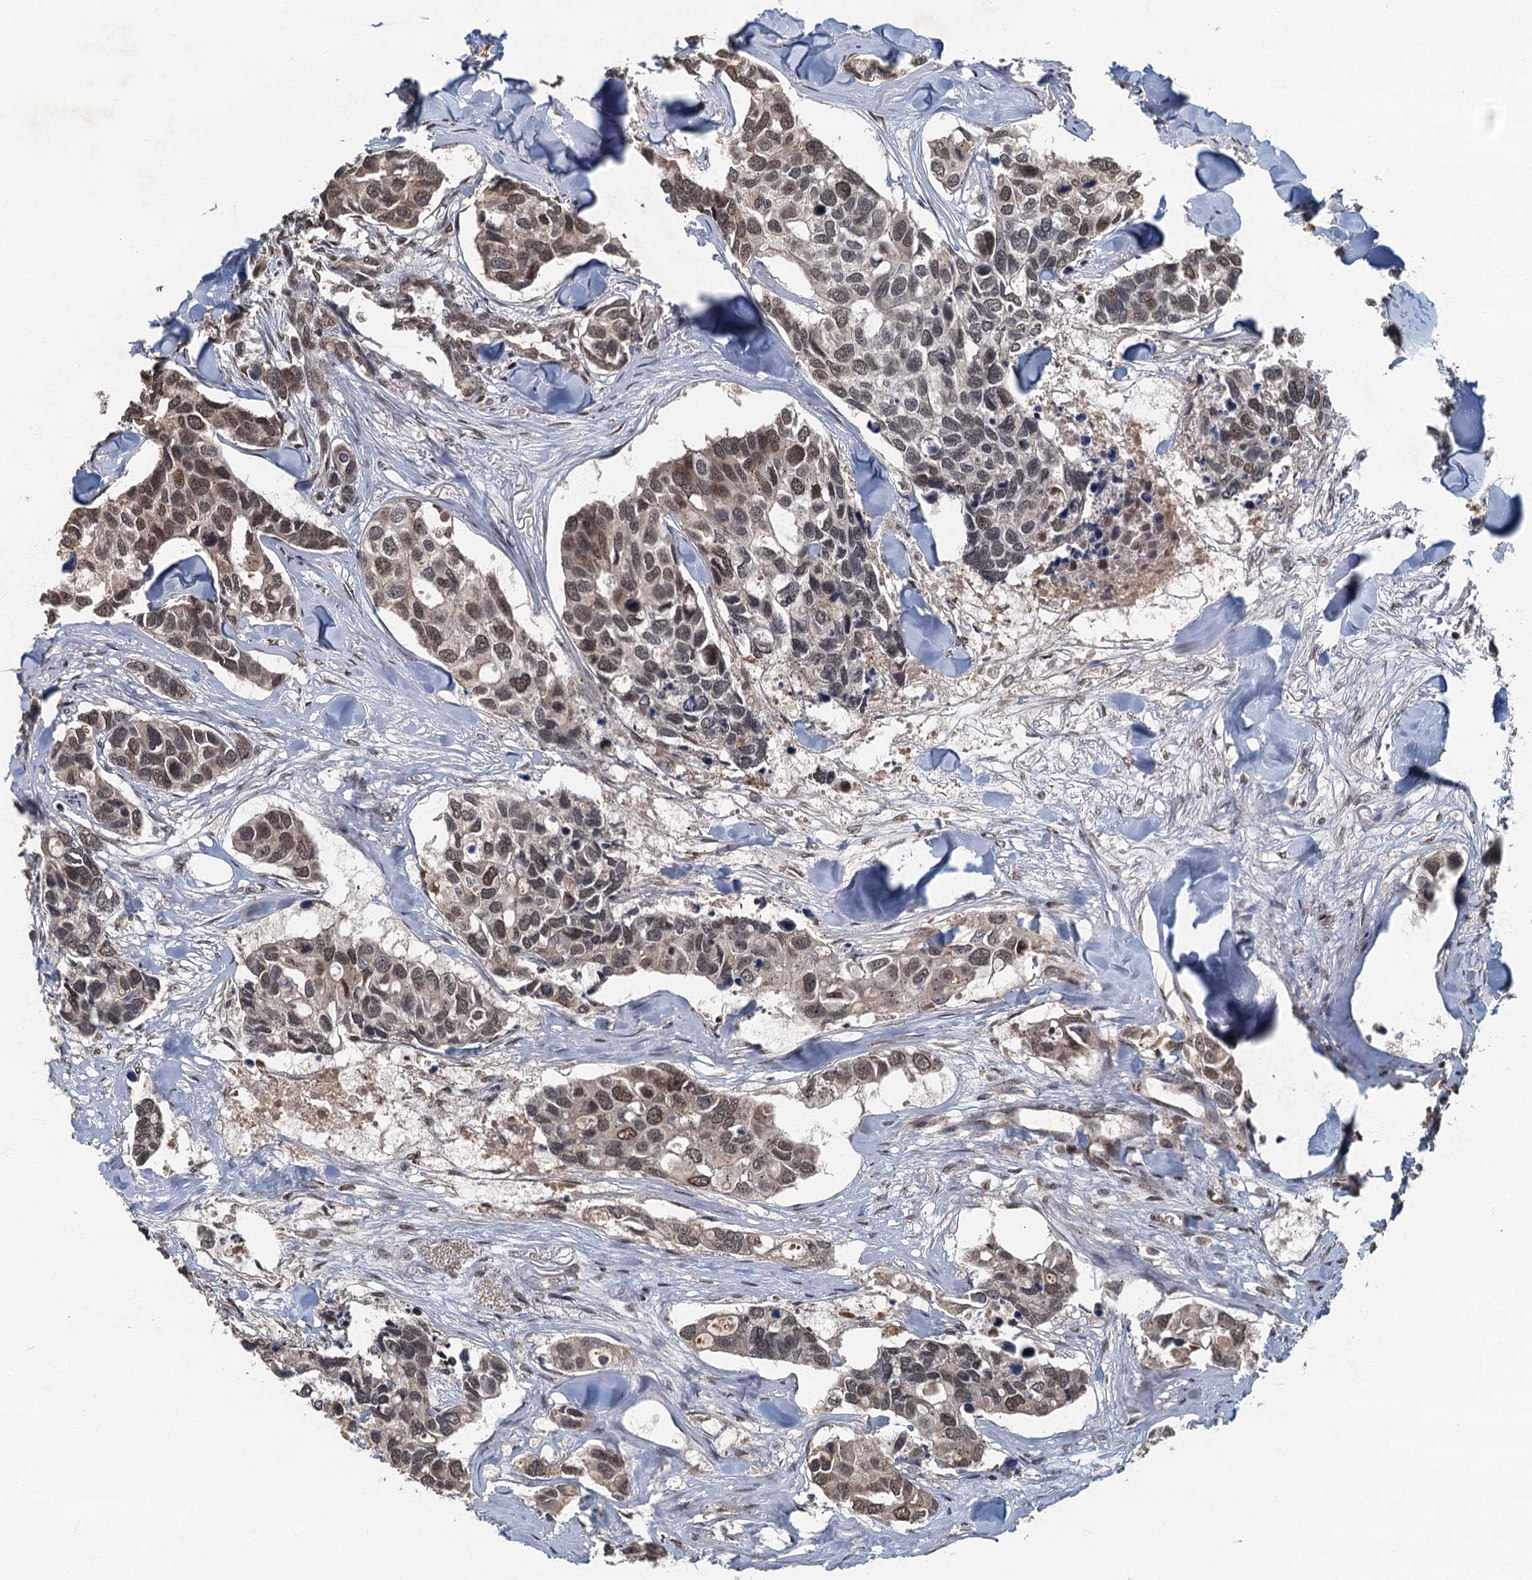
{"staining": {"intensity": "weak", "quantity": "25%-75%", "location": "nuclear"}, "tissue": "breast cancer", "cell_type": "Tumor cells", "image_type": "cancer", "snomed": [{"axis": "morphology", "description": "Duct carcinoma"}, {"axis": "topography", "description": "Breast"}], "caption": "An immunohistochemistry micrograph of tumor tissue is shown. Protein staining in brown highlights weak nuclear positivity in breast infiltrating ductal carcinoma within tumor cells.", "gene": "CKAP2L", "patient": {"sex": "female", "age": 83}}